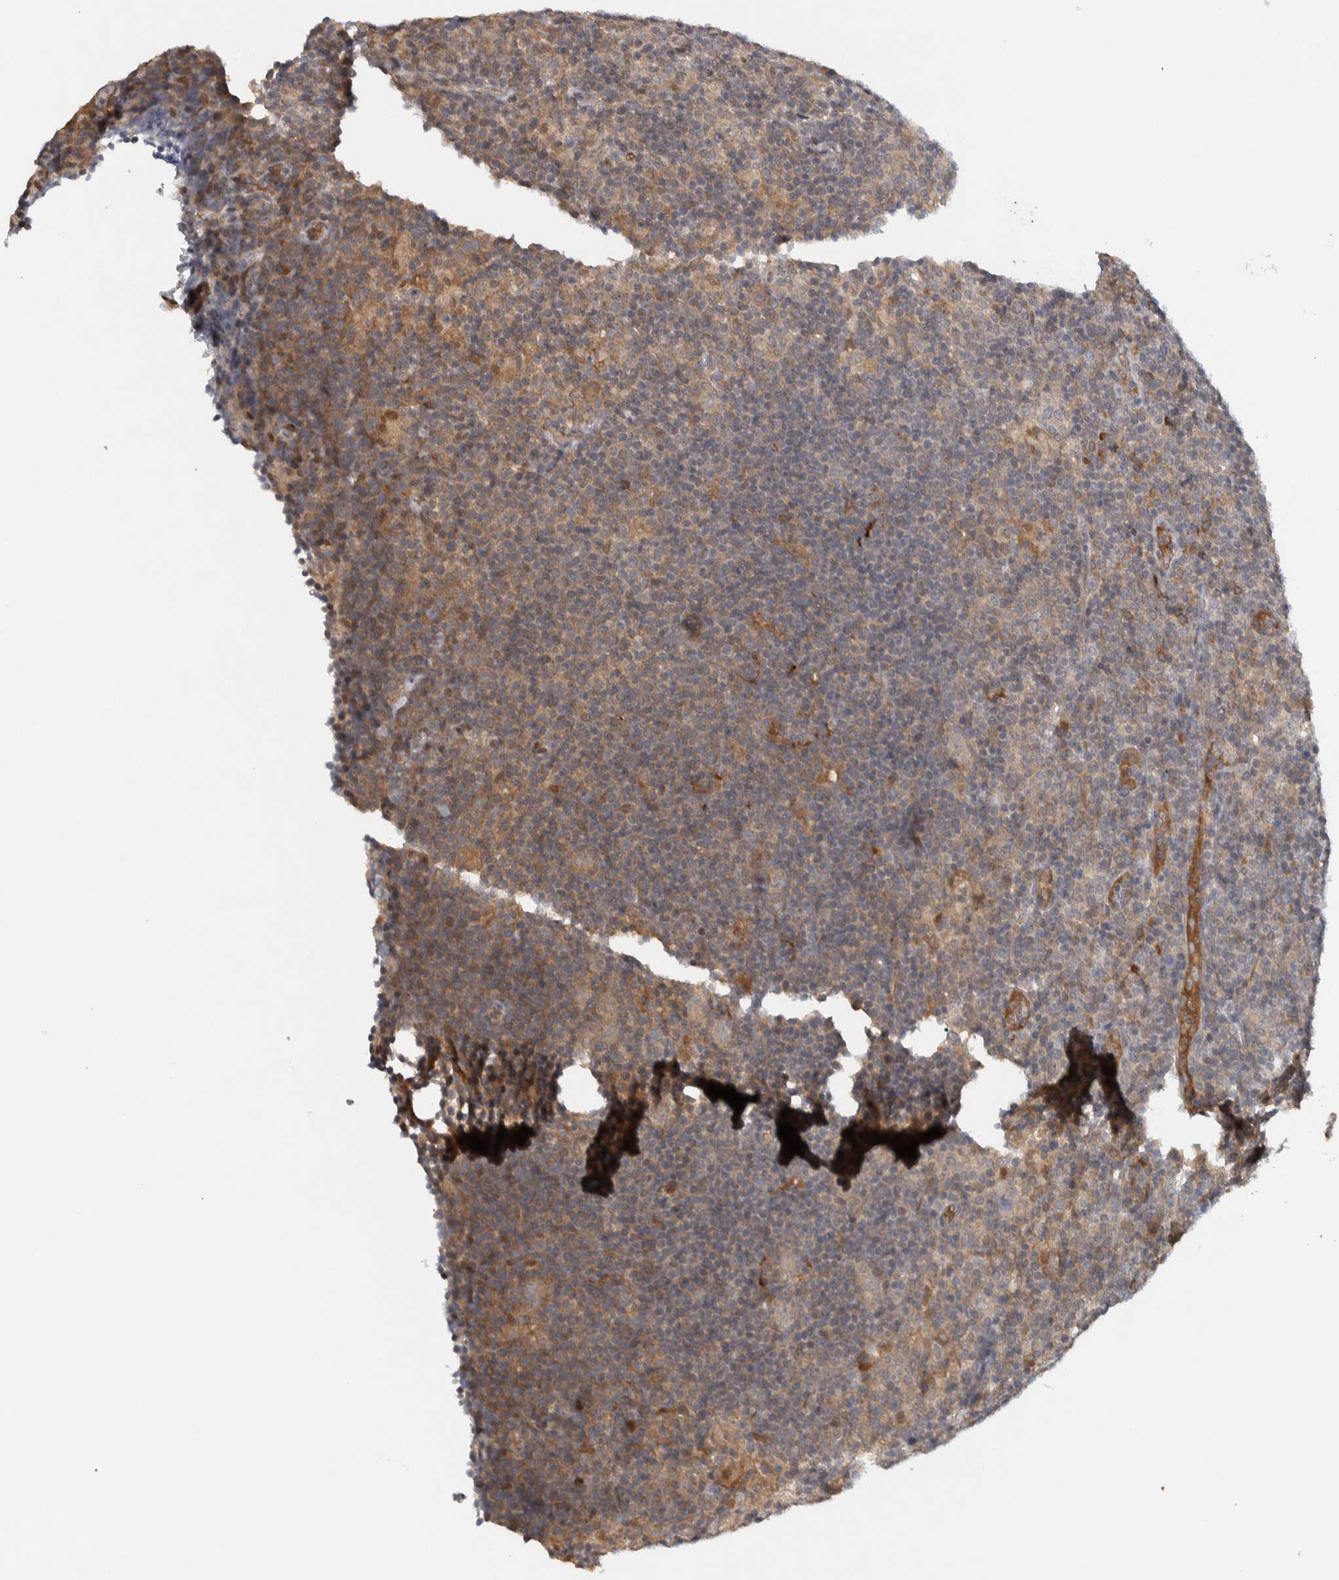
{"staining": {"intensity": "weak", "quantity": "<25%", "location": "cytoplasmic/membranous"}, "tissue": "lymphoma", "cell_type": "Tumor cells", "image_type": "cancer", "snomed": [{"axis": "morphology", "description": "Hodgkin's disease, NOS"}, {"axis": "topography", "description": "Lymph node"}], "caption": "This is an immunohistochemistry image of Hodgkin's disease. There is no expression in tumor cells.", "gene": "TBC1D31", "patient": {"sex": "female", "age": 57}}